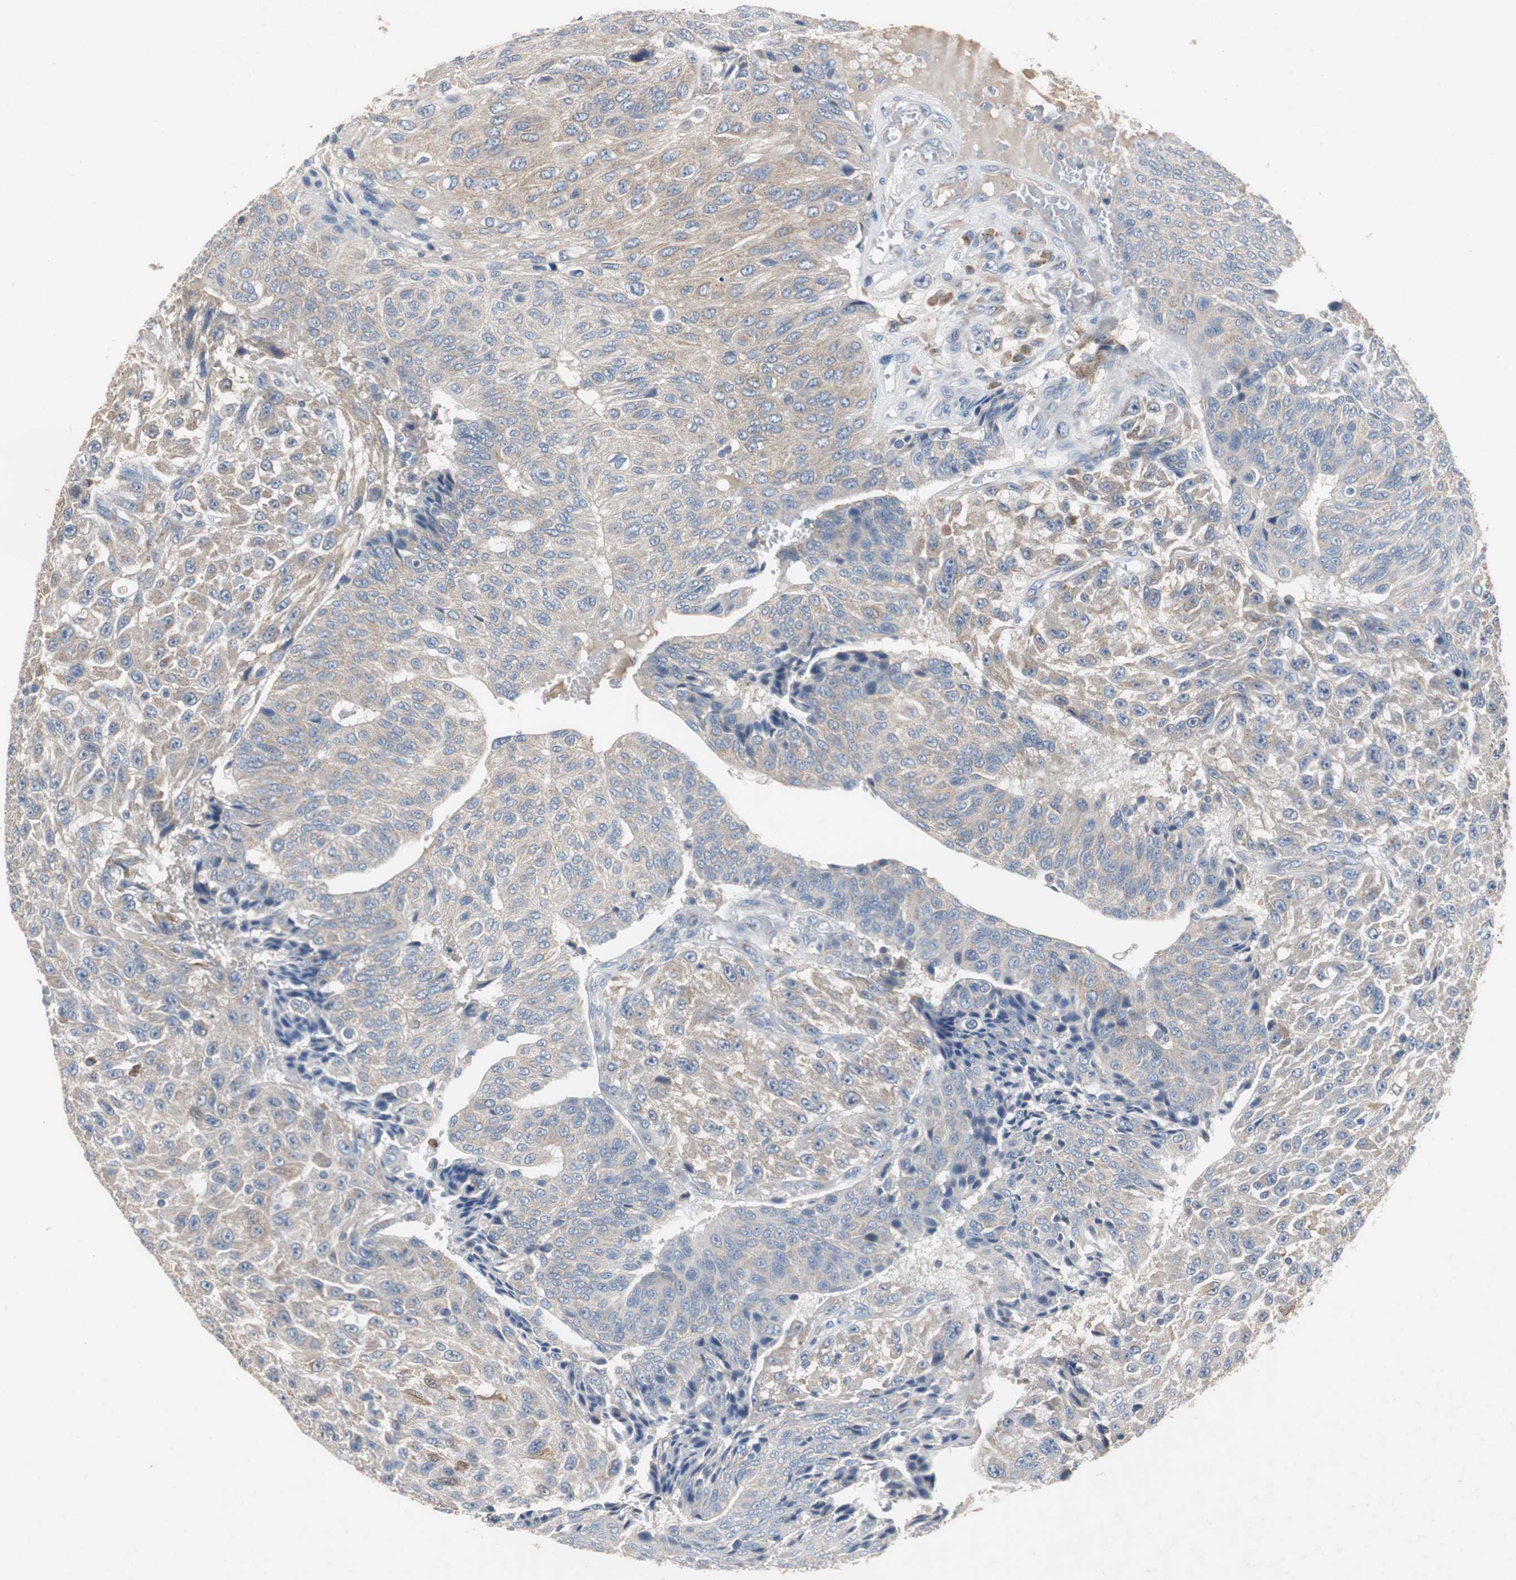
{"staining": {"intensity": "weak", "quantity": ">75%", "location": "cytoplasmic/membranous"}, "tissue": "urothelial cancer", "cell_type": "Tumor cells", "image_type": "cancer", "snomed": [{"axis": "morphology", "description": "Urothelial carcinoma, High grade"}, {"axis": "topography", "description": "Urinary bladder"}], "caption": "Immunohistochemical staining of human high-grade urothelial carcinoma displays low levels of weak cytoplasmic/membranous expression in about >75% of tumor cells.", "gene": "CALB2", "patient": {"sex": "male", "age": 66}}